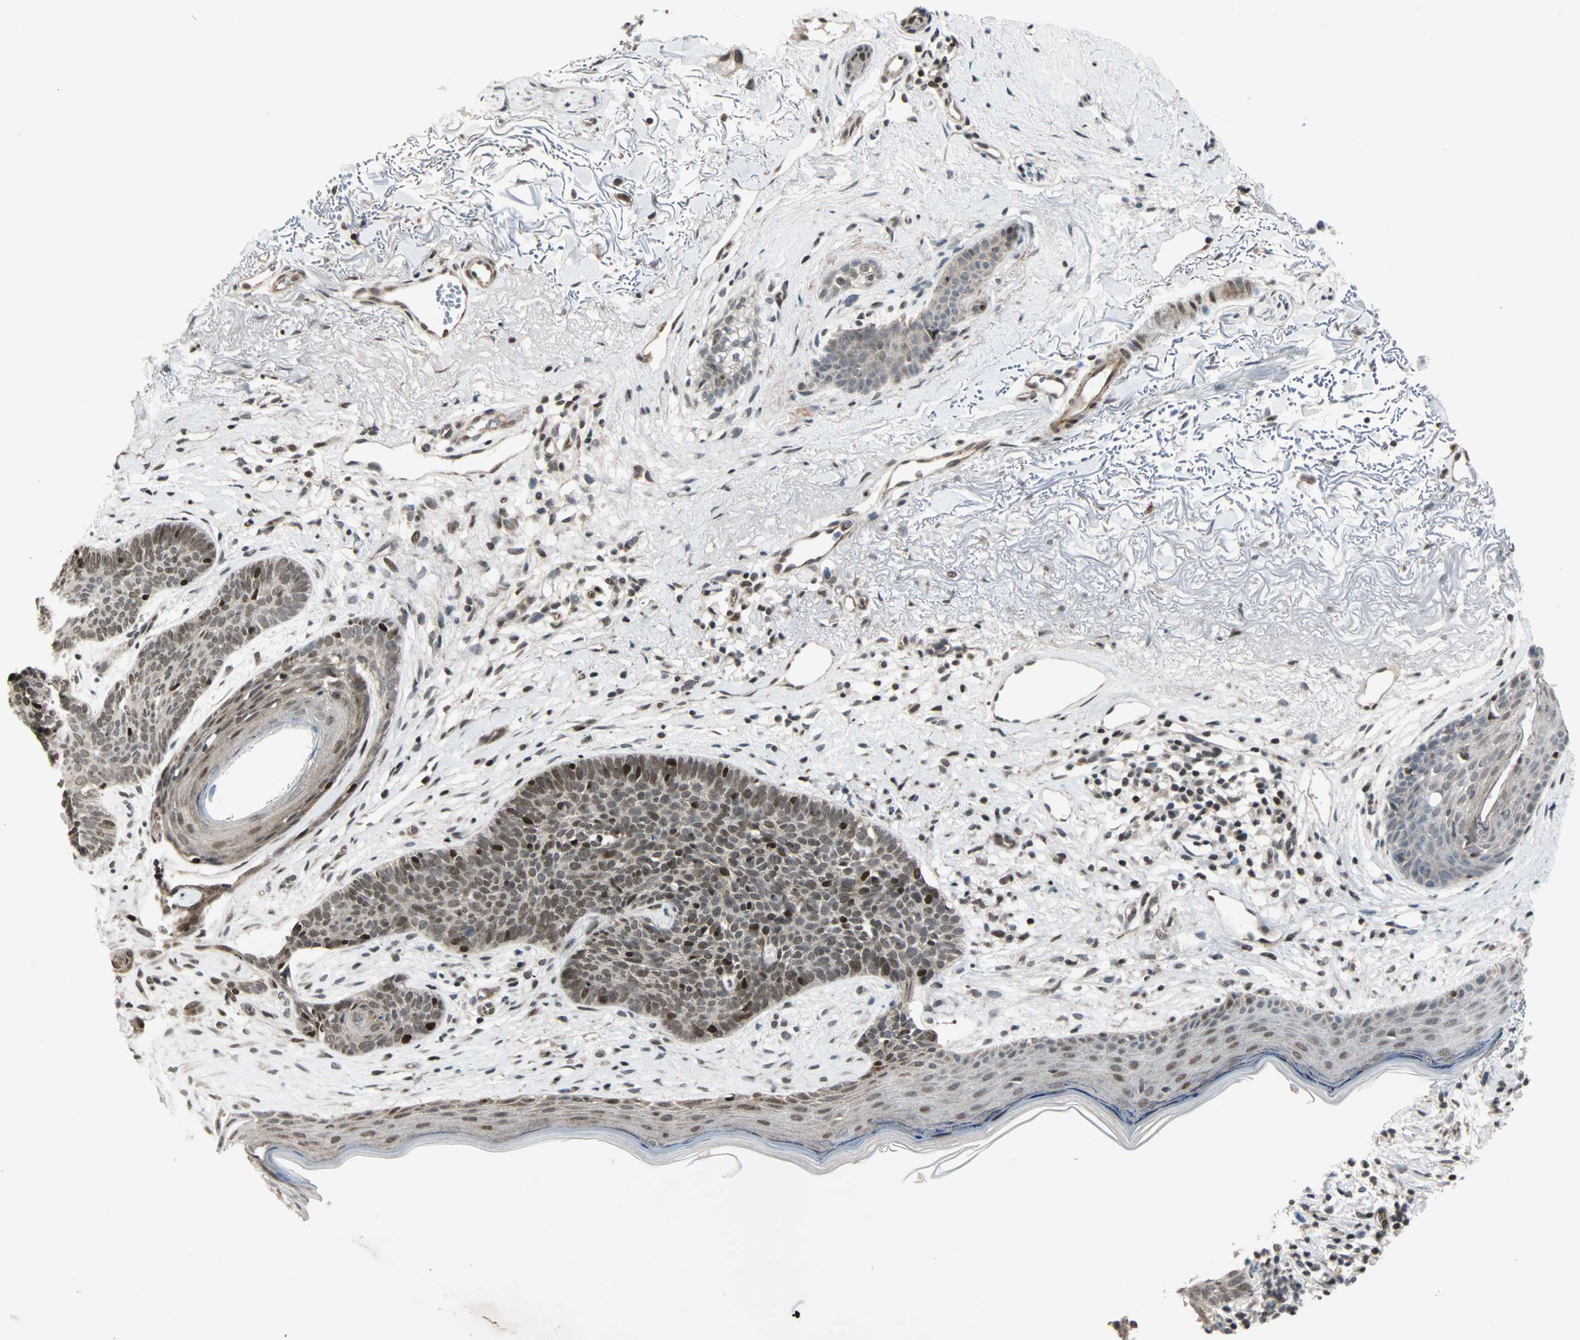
{"staining": {"intensity": "moderate", "quantity": ">75%", "location": "nuclear"}, "tissue": "skin cancer", "cell_type": "Tumor cells", "image_type": "cancer", "snomed": [{"axis": "morphology", "description": "Normal tissue, NOS"}, {"axis": "morphology", "description": "Basal cell carcinoma"}, {"axis": "topography", "description": "Skin"}], "caption": "Human skin cancer (basal cell carcinoma) stained with a protein marker exhibits moderate staining in tumor cells.", "gene": "CBX4", "patient": {"sex": "female", "age": 70}}